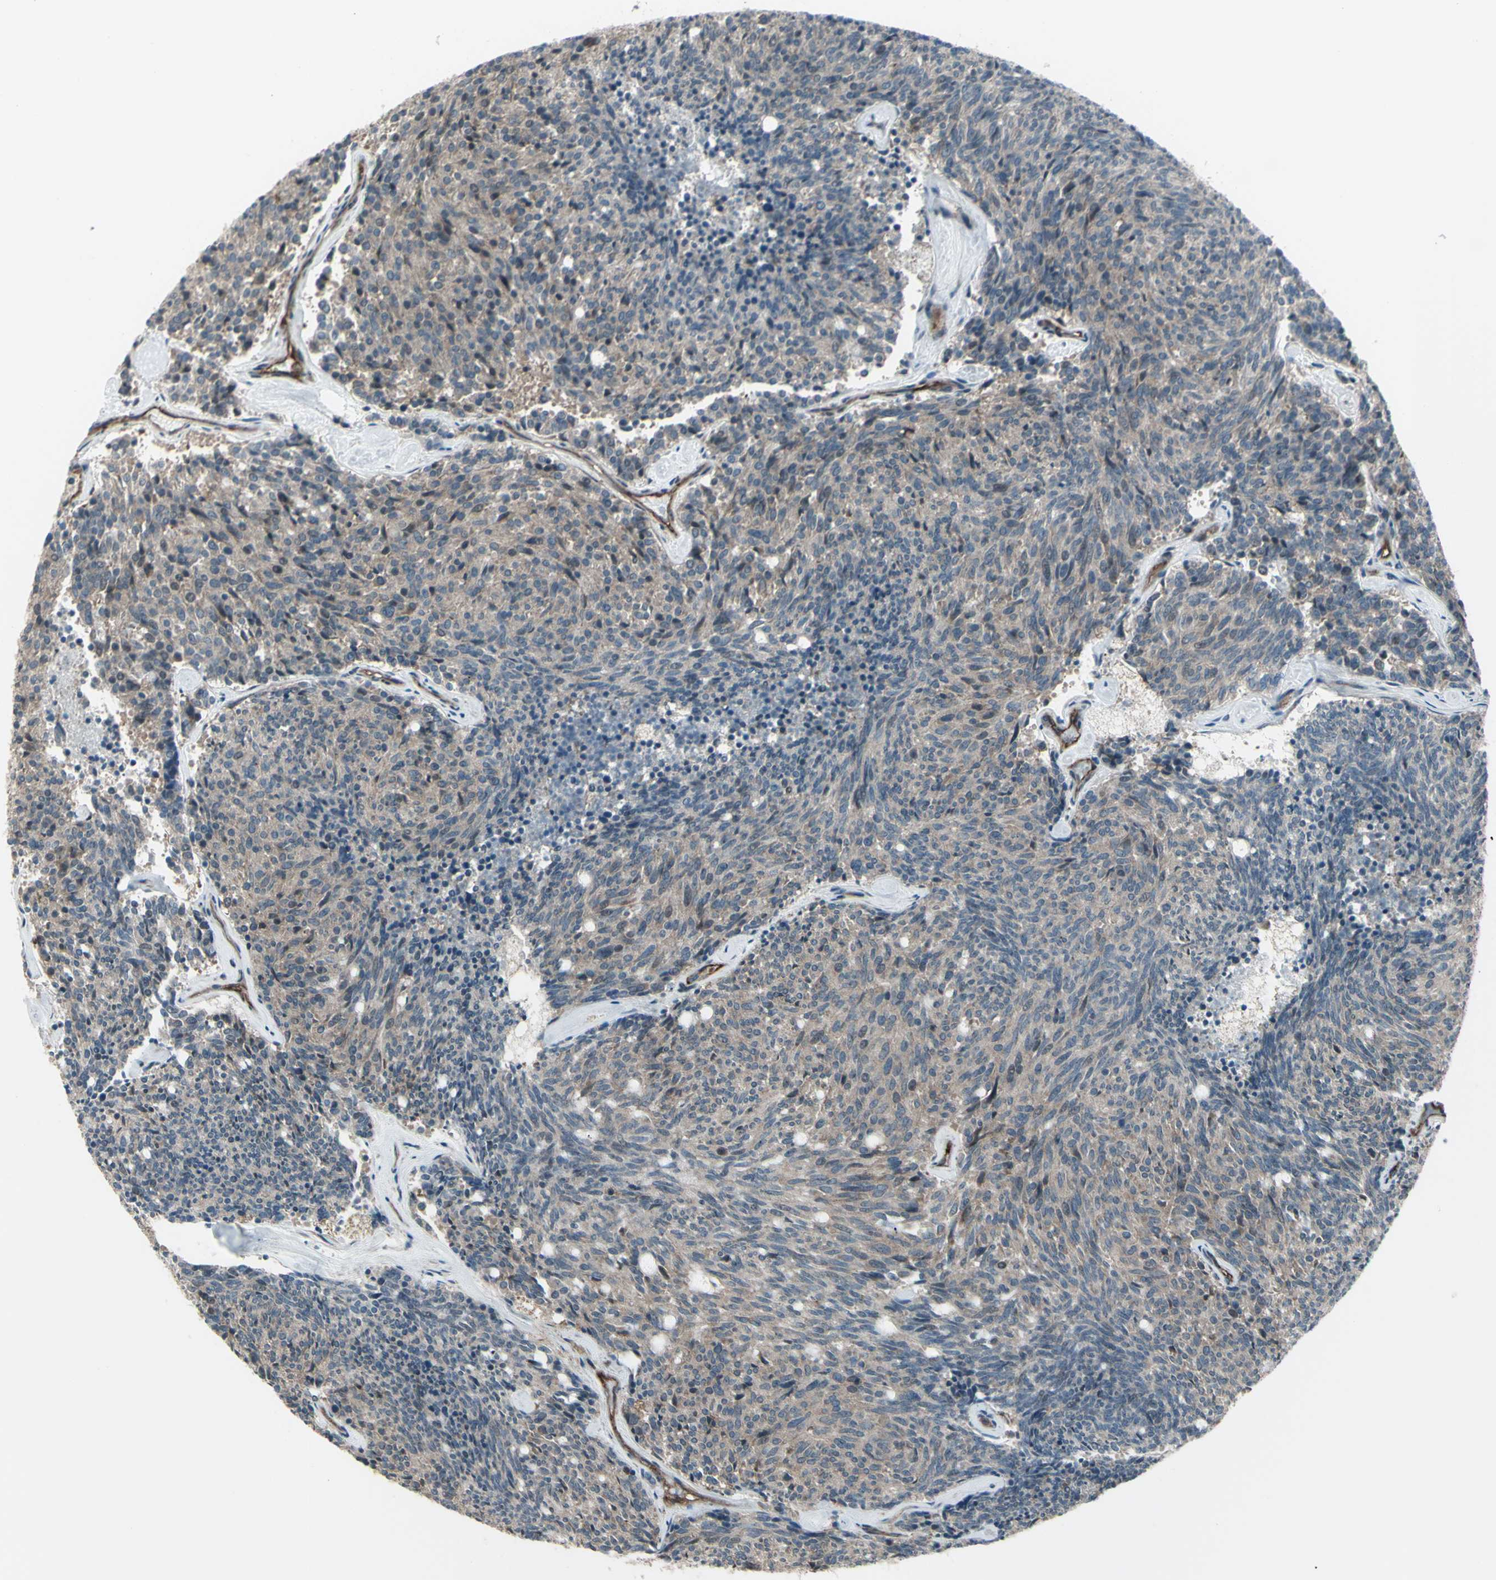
{"staining": {"intensity": "weak", "quantity": ">75%", "location": "cytoplasmic/membranous"}, "tissue": "carcinoid", "cell_type": "Tumor cells", "image_type": "cancer", "snomed": [{"axis": "morphology", "description": "Carcinoid, malignant, NOS"}, {"axis": "topography", "description": "Pancreas"}], "caption": "Malignant carcinoid stained with a protein marker shows weak staining in tumor cells.", "gene": "FXYD5", "patient": {"sex": "female", "age": 54}}